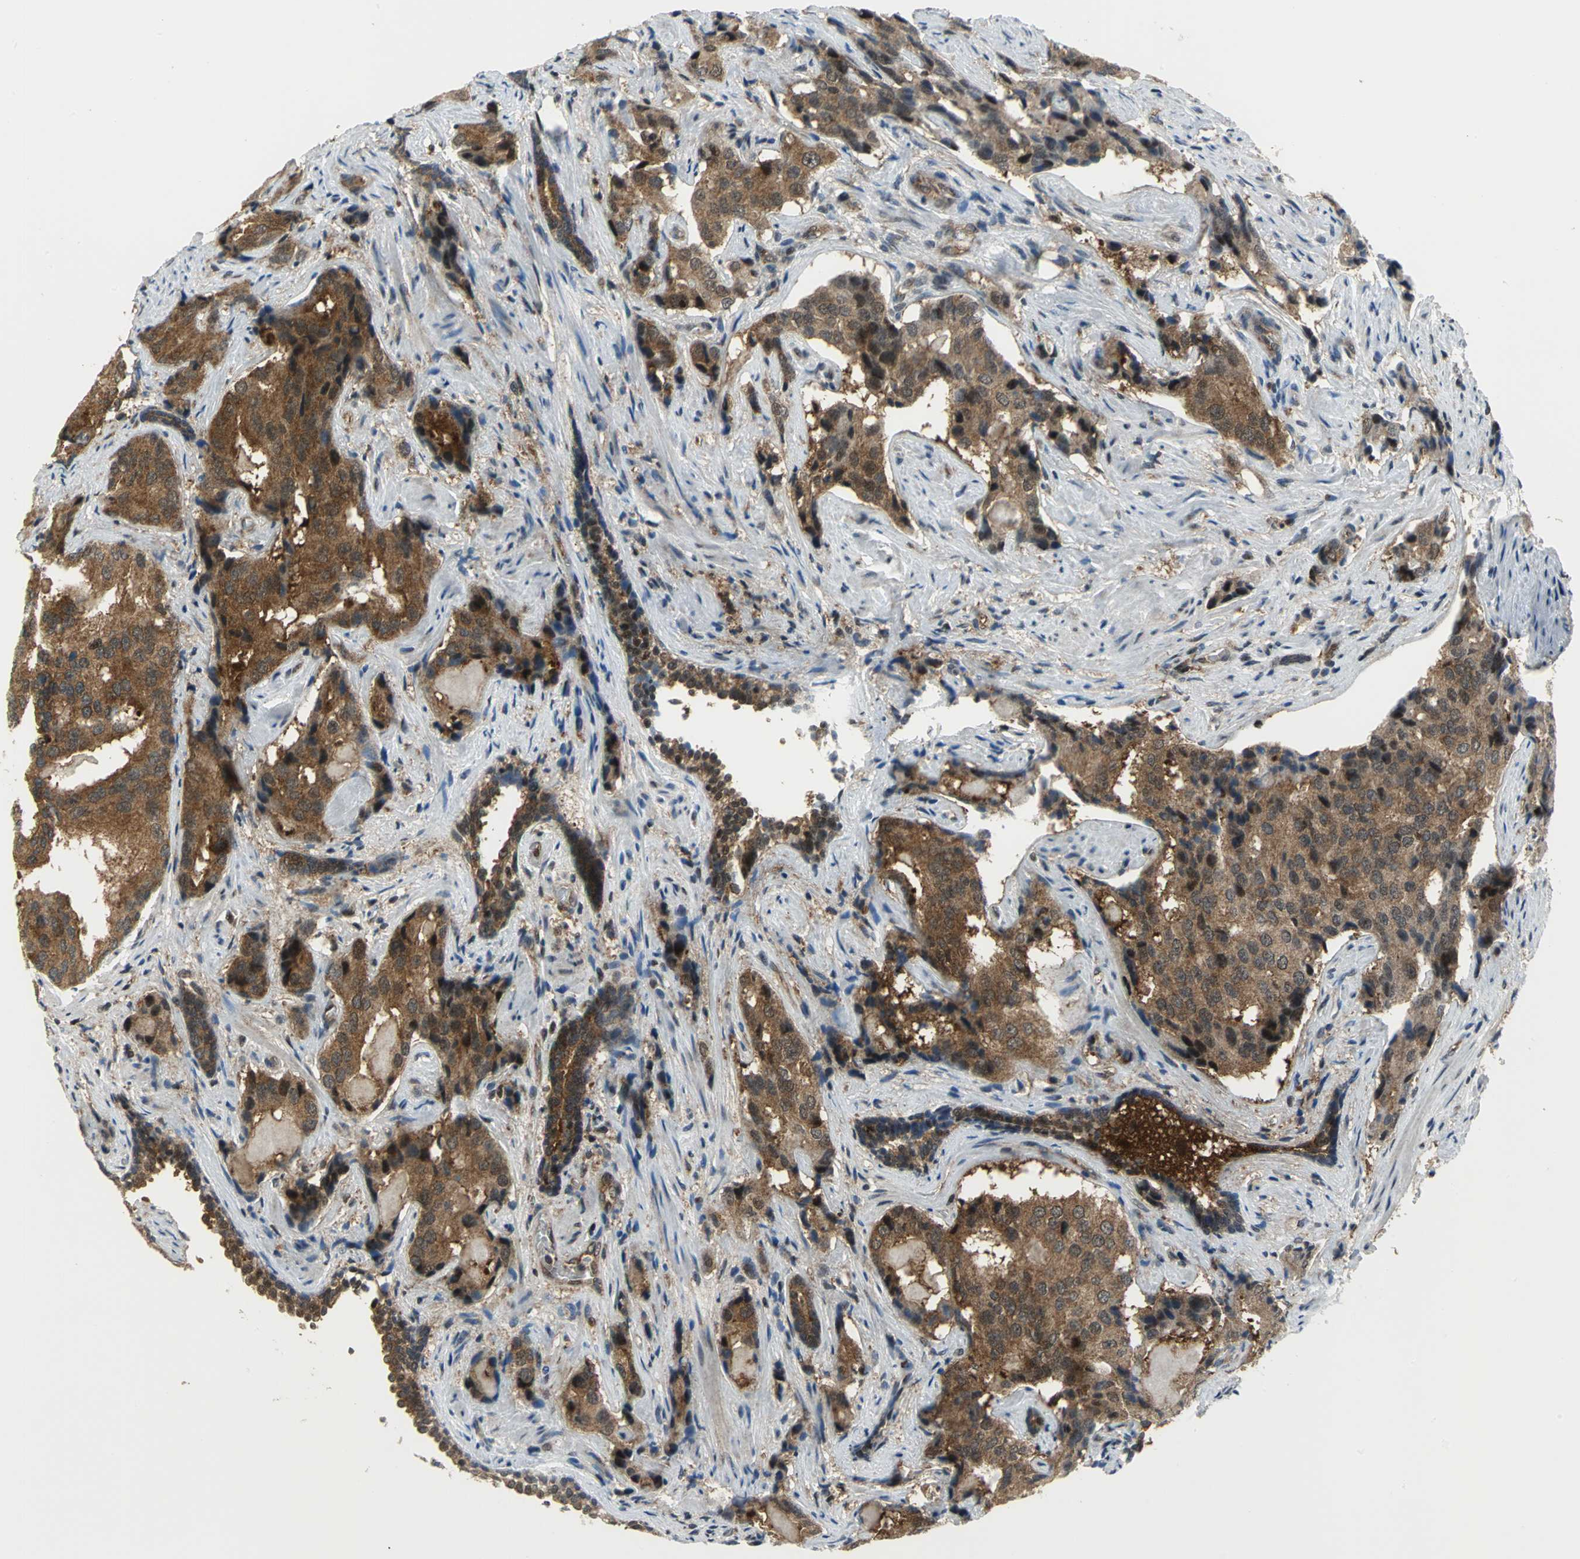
{"staining": {"intensity": "moderate", "quantity": ">75%", "location": "cytoplasmic/membranous"}, "tissue": "prostate cancer", "cell_type": "Tumor cells", "image_type": "cancer", "snomed": [{"axis": "morphology", "description": "Adenocarcinoma, High grade"}, {"axis": "topography", "description": "Prostate"}], "caption": "An immunohistochemistry image of neoplastic tissue is shown. Protein staining in brown highlights moderate cytoplasmic/membranous positivity in prostate adenocarcinoma (high-grade) within tumor cells.", "gene": "PSMA4", "patient": {"sex": "male", "age": 58}}